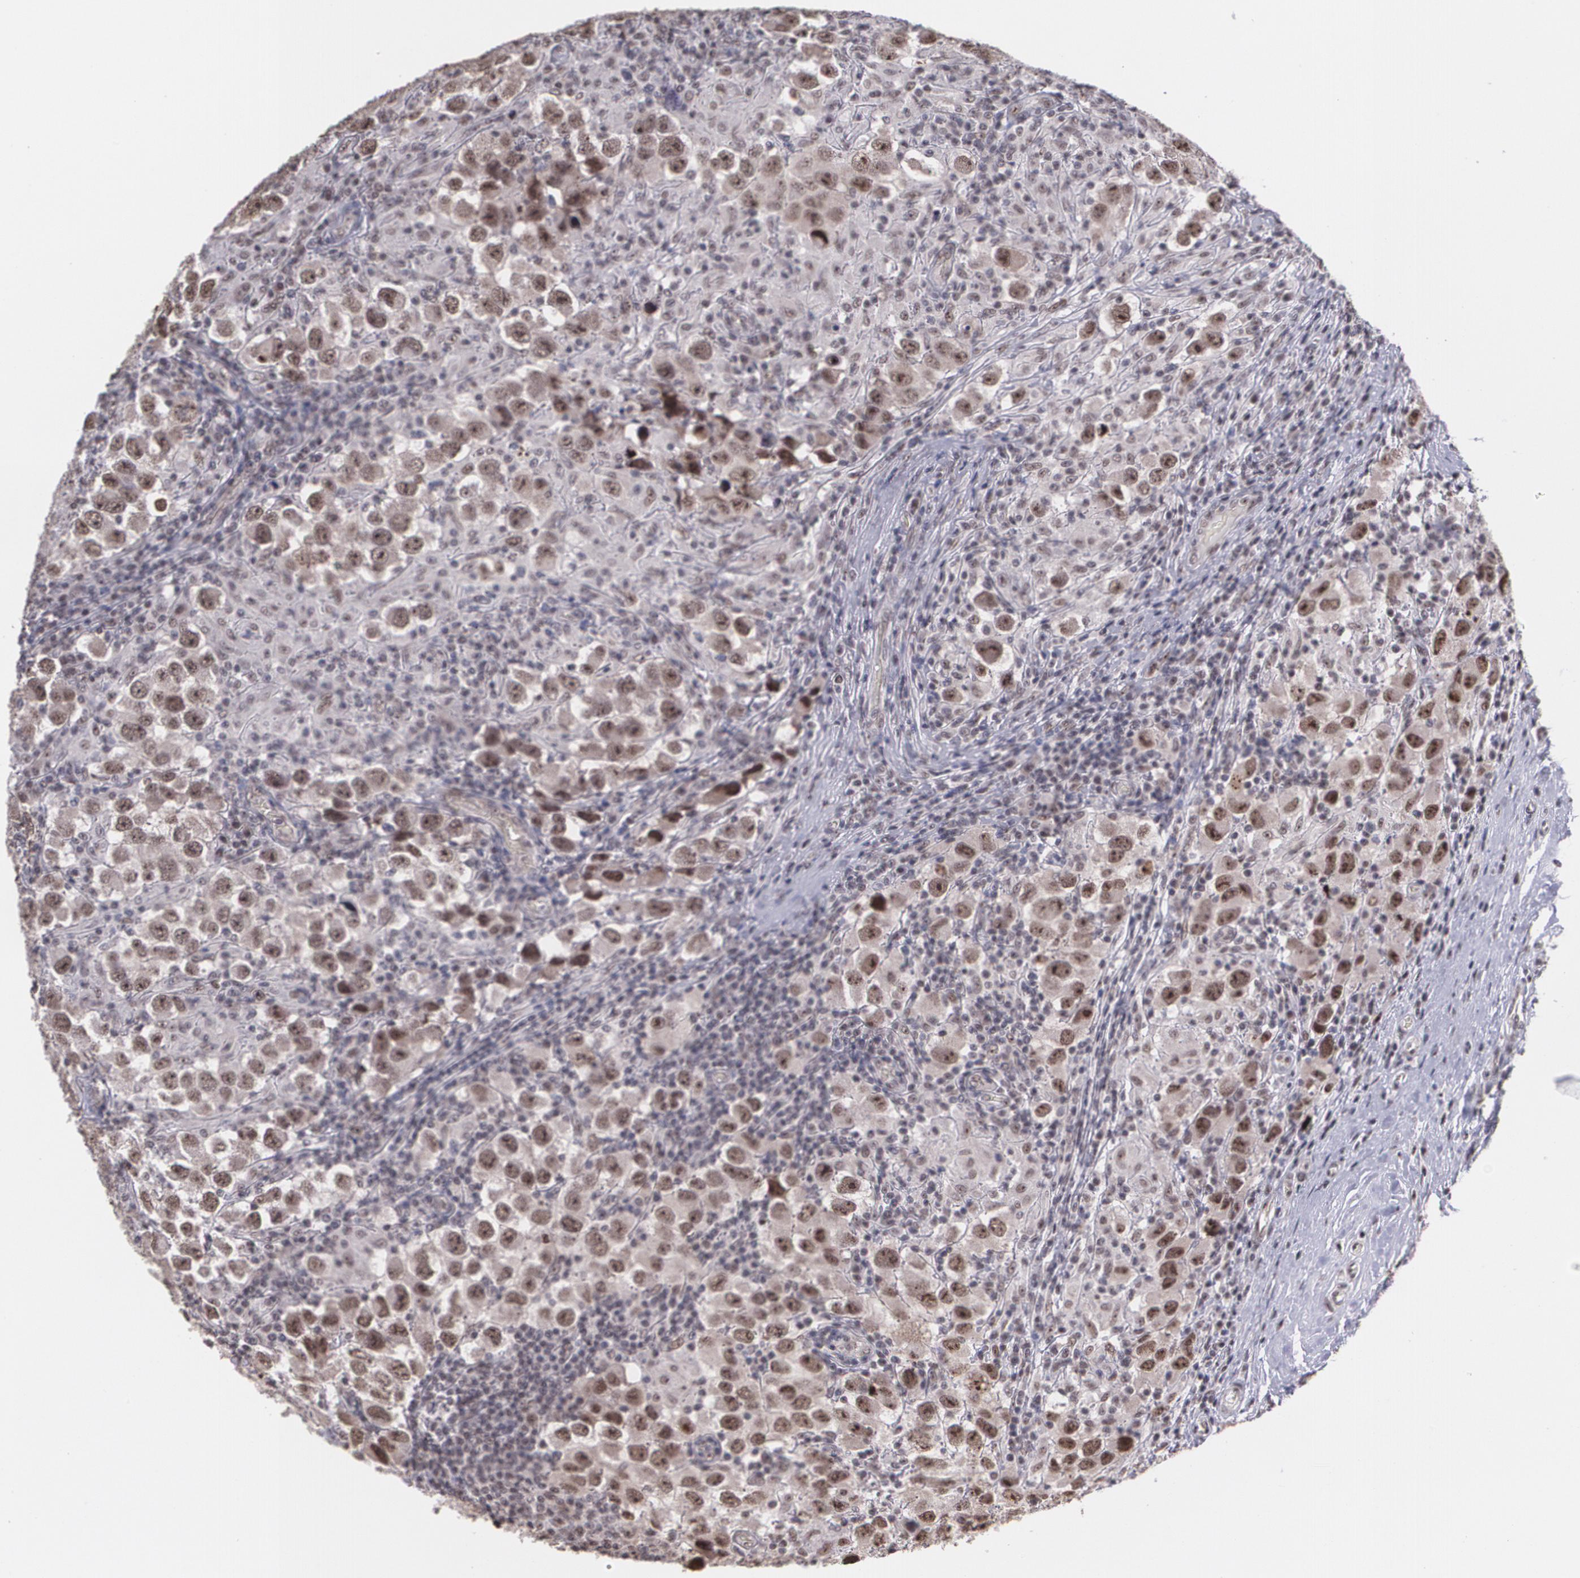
{"staining": {"intensity": "strong", "quantity": ">75%", "location": "cytoplasmic/membranous,nuclear"}, "tissue": "testis cancer", "cell_type": "Tumor cells", "image_type": "cancer", "snomed": [{"axis": "morphology", "description": "Carcinoma, Embryonal, NOS"}, {"axis": "topography", "description": "Testis"}], "caption": "Tumor cells reveal strong cytoplasmic/membranous and nuclear staining in about >75% of cells in testis cancer. The staining was performed using DAB (3,3'-diaminobenzidine) to visualize the protein expression in brown, while the nuclei were stained in blue with hematoxylin (Magnification: 20x).", "gene": "C6orf15", "patient": {"sex": "male", "age": 21}}